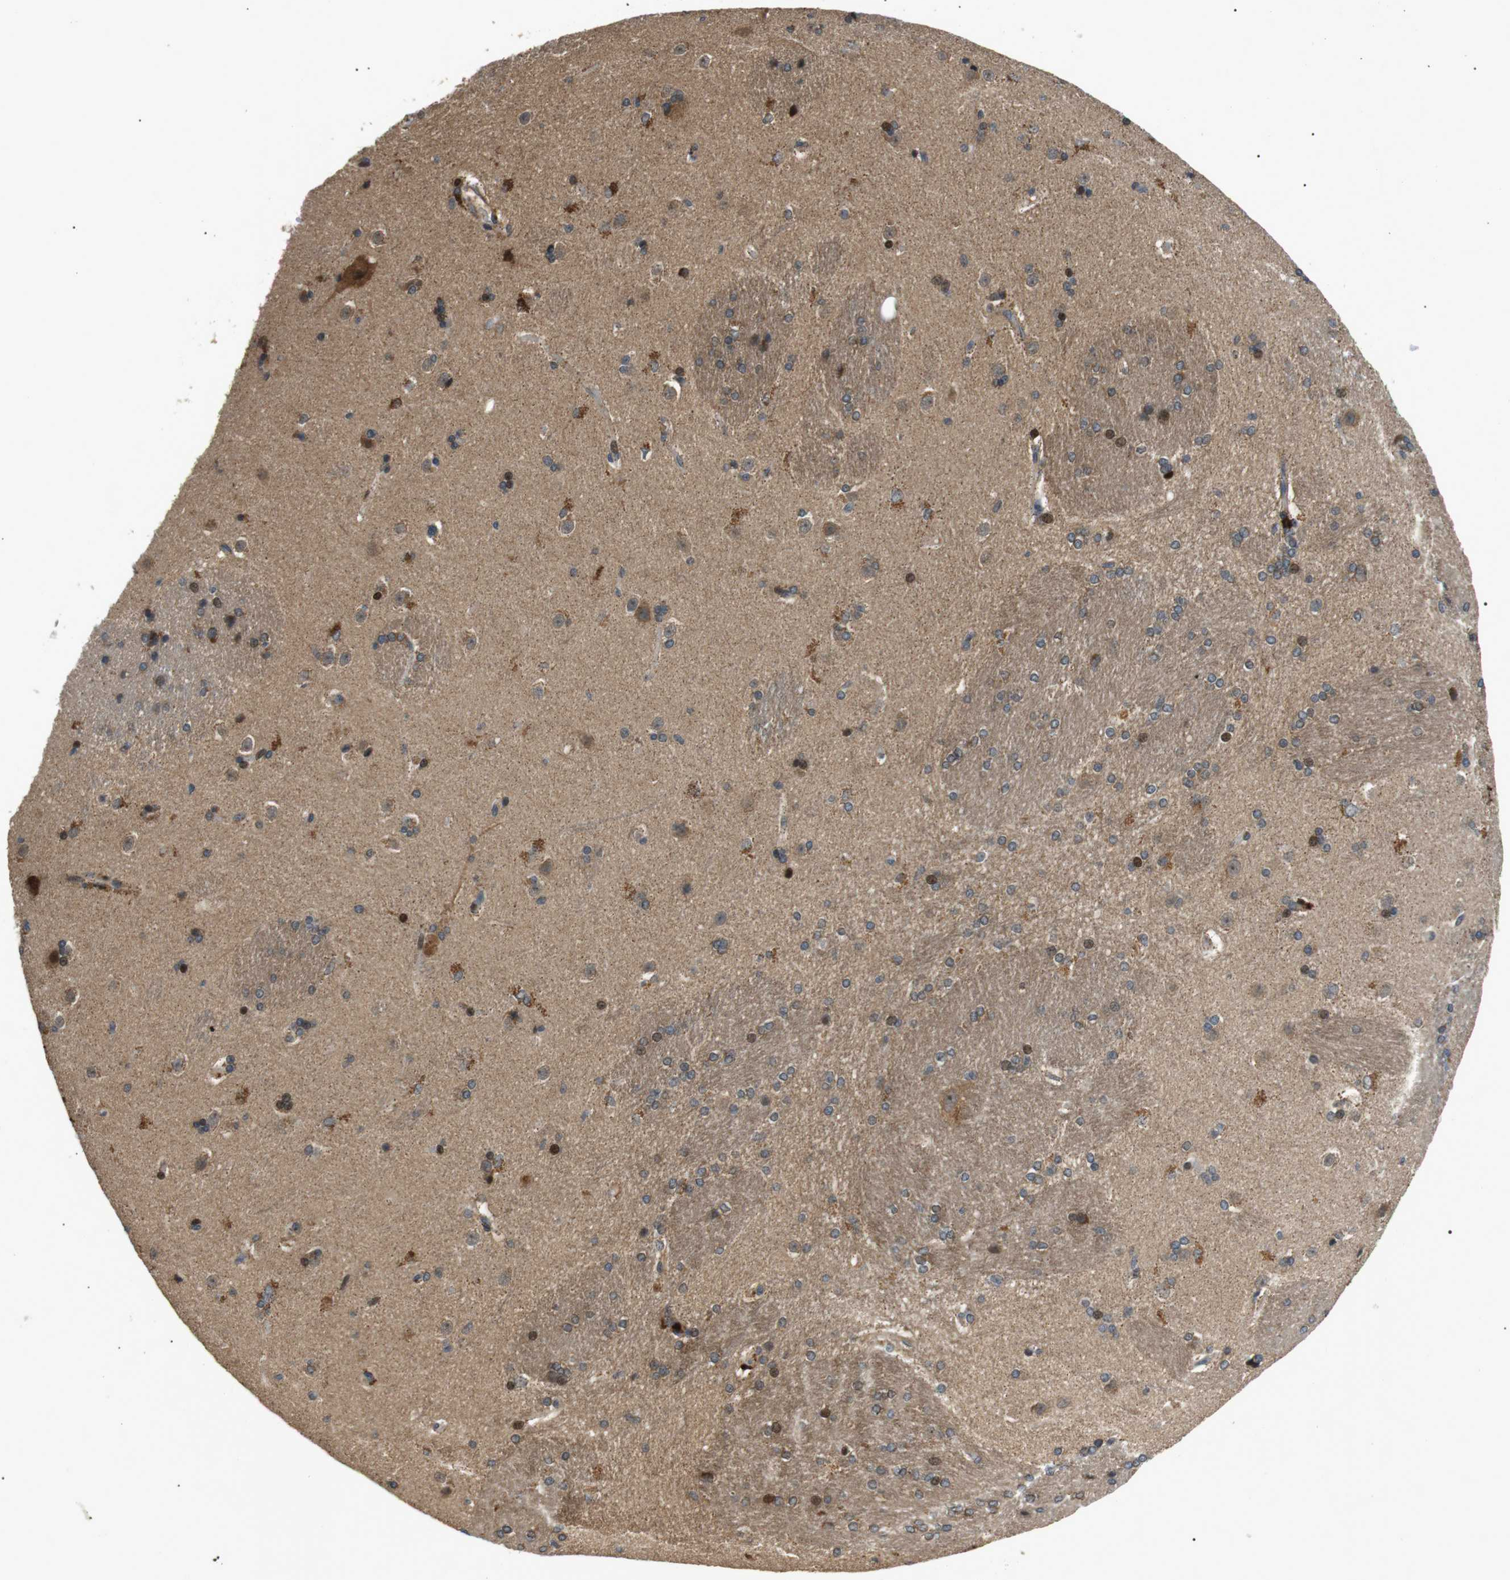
{"staining": {"intensity": "moderate", "quantity": "25%-75%", "location": "cytoplasmic/membranous,nuclear"}, "tissue": "caudate", "cell_type": "Glial cells", "image_type": "normal", "snomed": [{"axis": "morphology", "description": "Normal tissue, NOS"}, {"axis": "topography", "description": "Lateral ventricle wall"}], "caption": "Protein staining reveals moderate cytoplasmic/membranous,nuclear expression in about 25%-75% of glial cells in unremarkable caudate.", "gene": "HSPA13", "patient": {"sex": "female", "age": 19}}